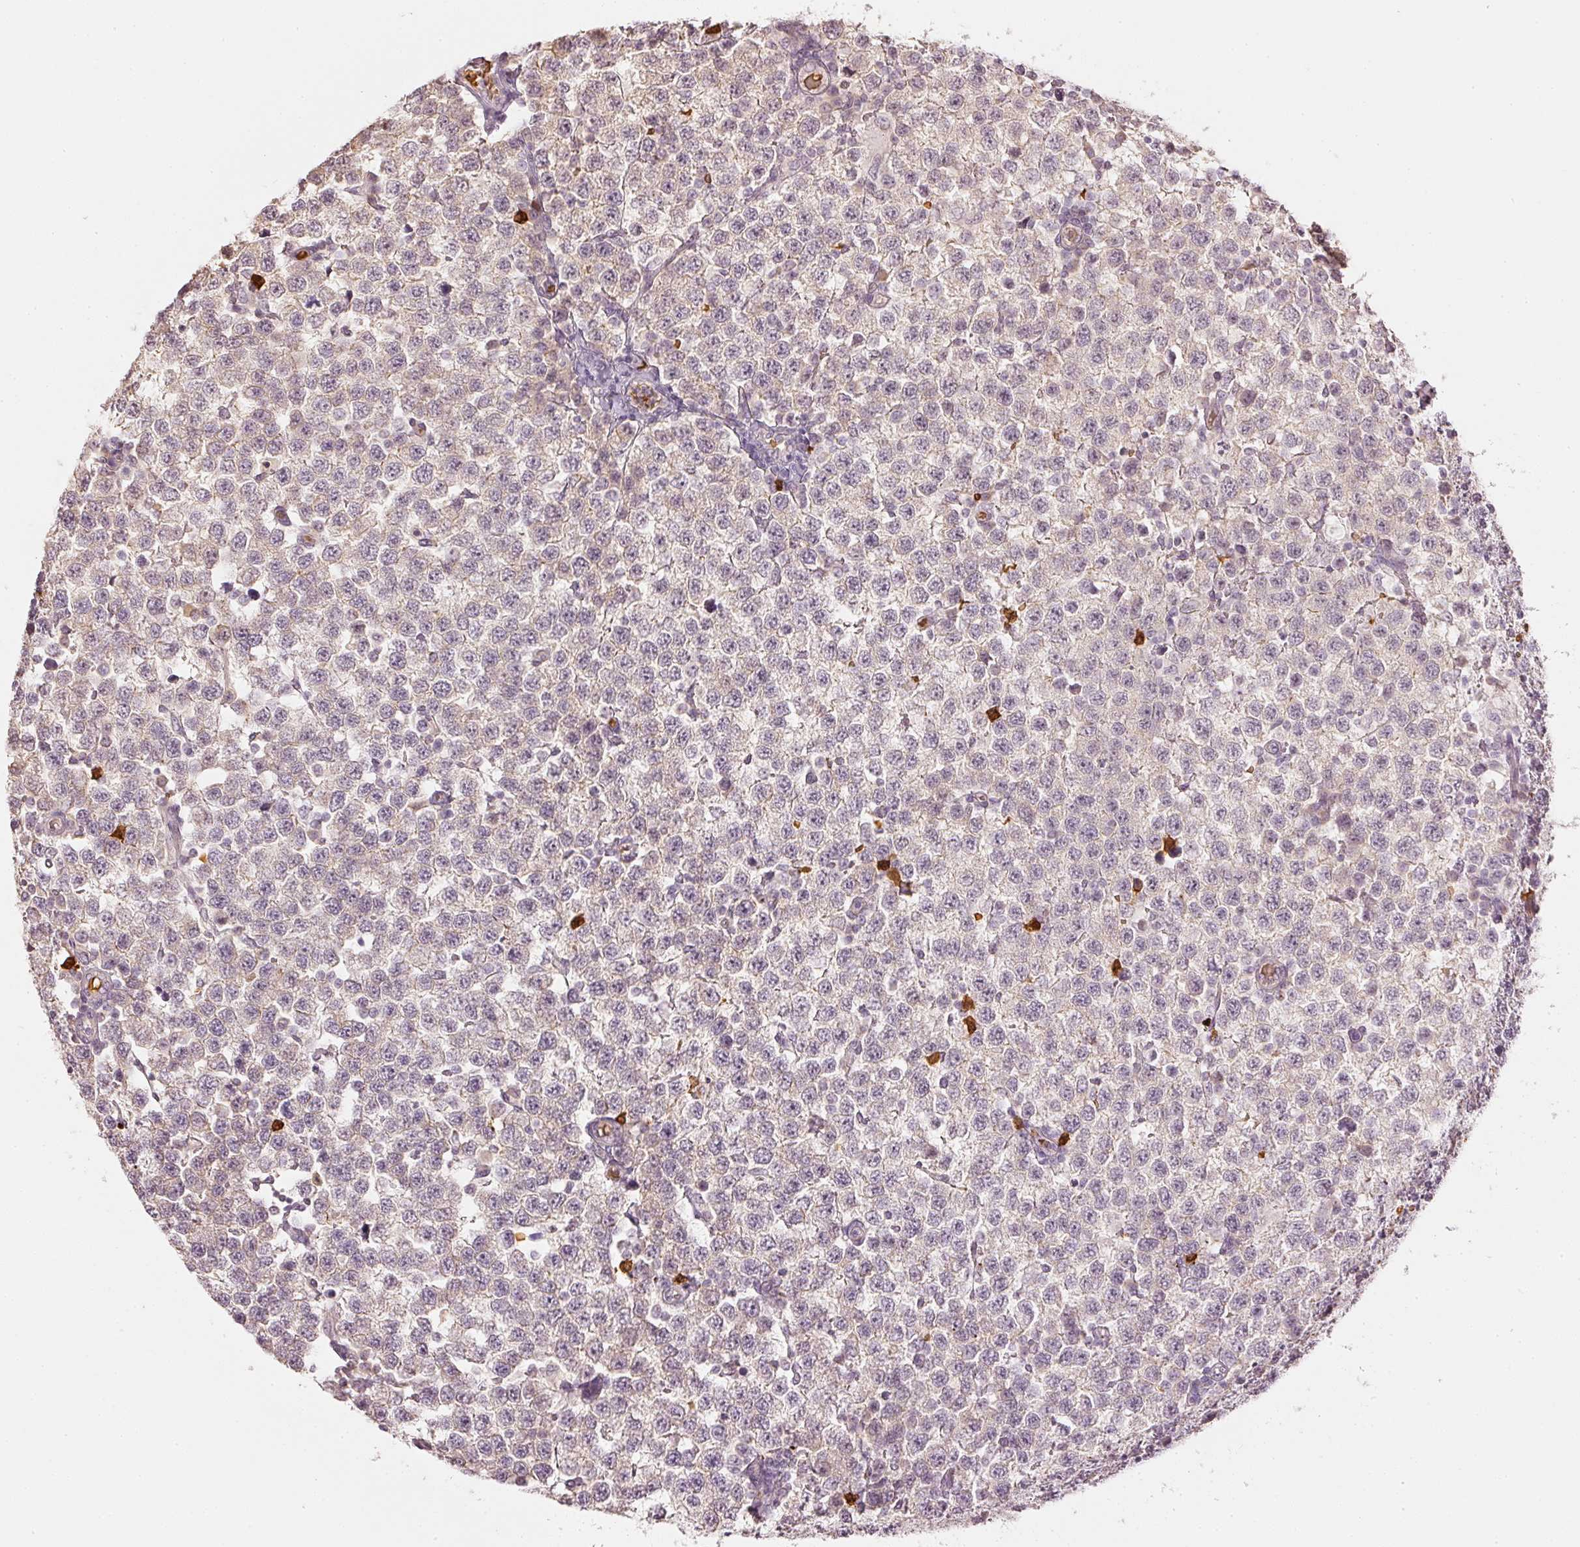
{"staining": {"intensity": "negative", "quantity": "none", "location": "none"}, "tissue": "testis cancer", "cell_type": "Tumor cells", "image_type": "cancer", "snomed": [{"axis": "morphology", "description": "Seminoma, NOS"}, {"axis": "topography", "description": "Testis"}], "caption": "Tumor cells show no significant positivity in testis cancer.", "gene": "GZMA", "patient": {"sex": "male", "age": 34}}